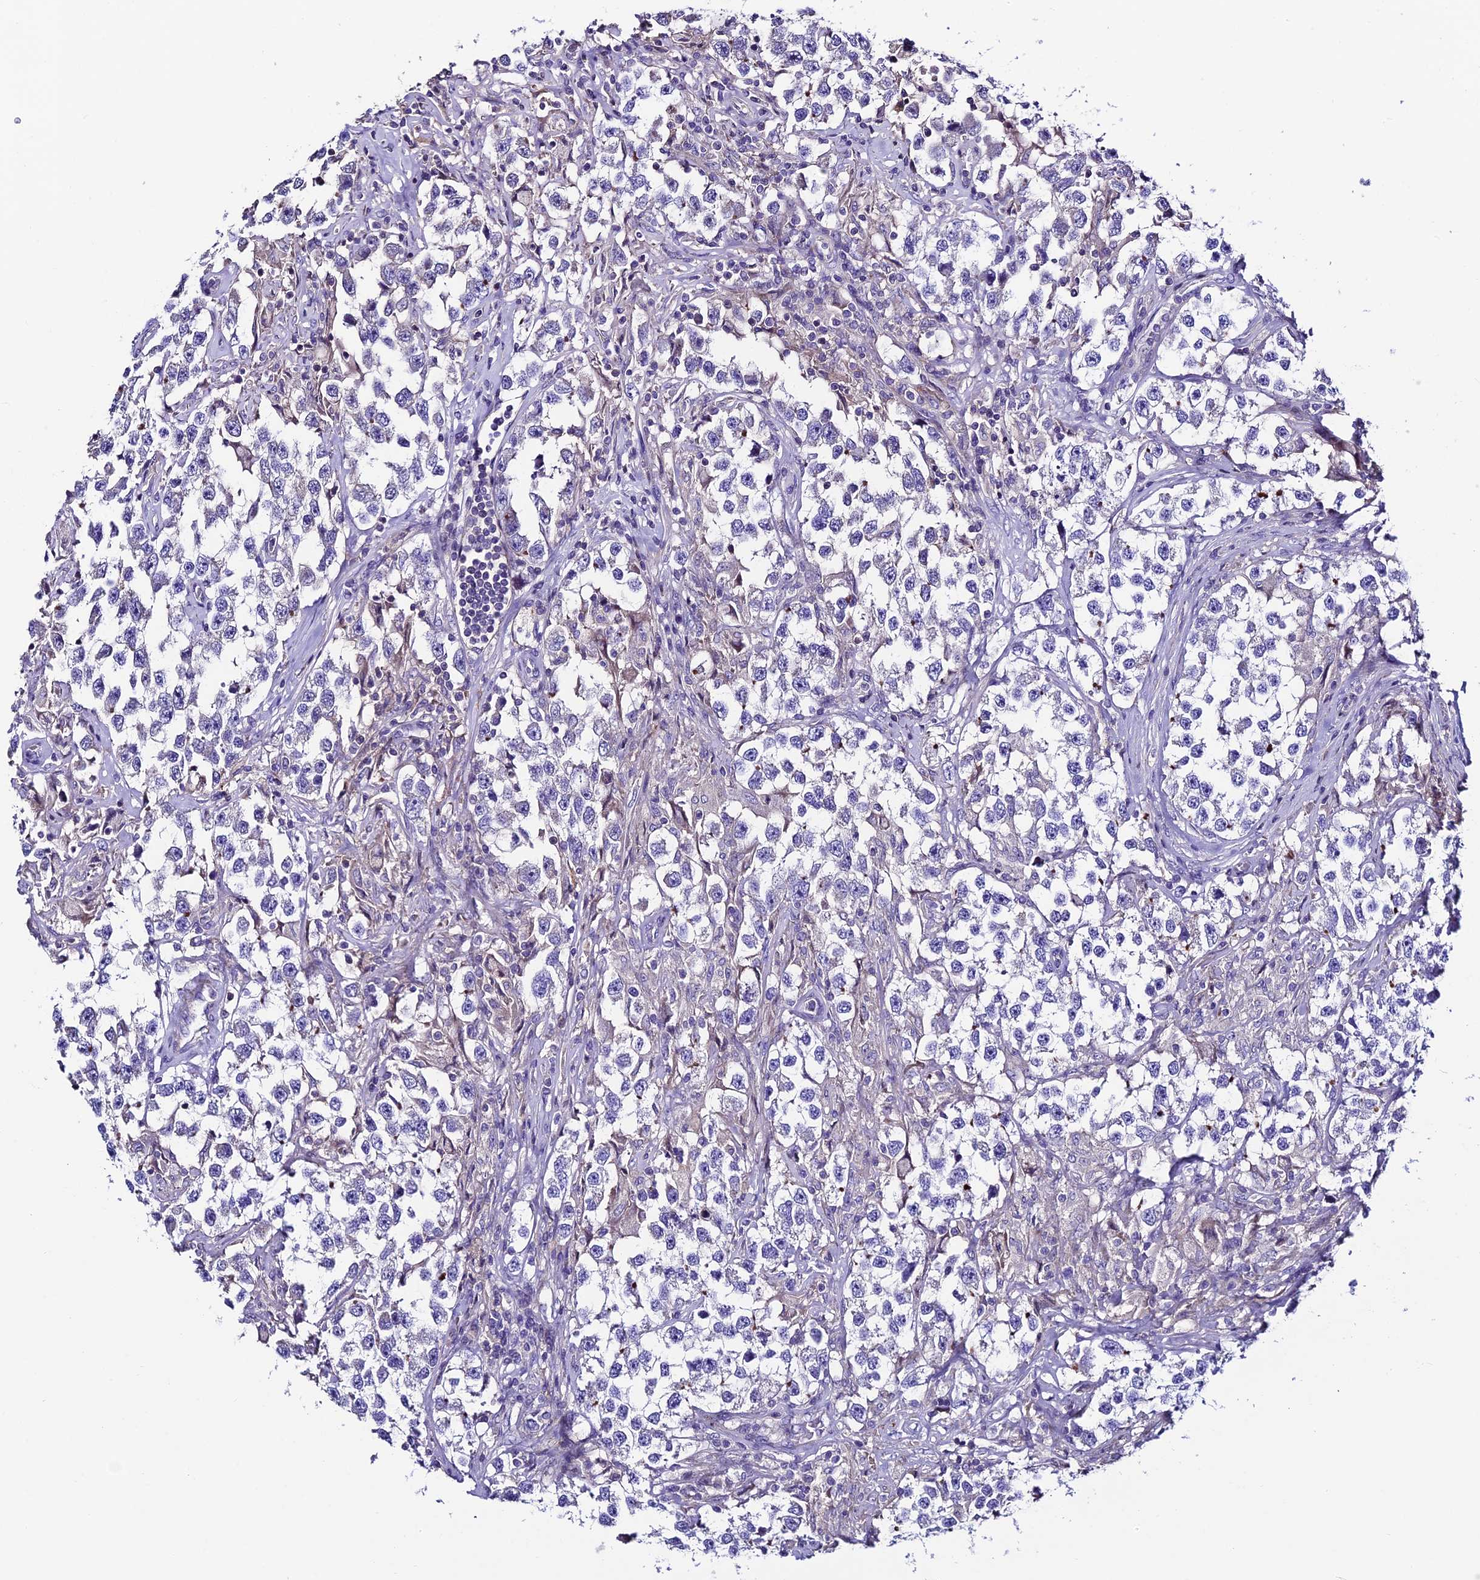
{"staining": {"intensity": "negative", "quantity": "none", "location": "none"}, "tissue": "testis cancer", "cell_type": "Tumor cells", "image_type": "cancer", "snomed": [{"axis": "morphology", "description": "Seminoma, NOS"}, {"axis": "topography", "description": "Testis"}], "caption": "Immunohistochemistry (IHC) photomicrograph of neoplastic tissue: human testis cancer stained with DAB (3,3'-diaminobenzidine) reveals no significant protein staining in tumor cells.", "gene": "FAM178B", "patient": {"sex": "male", "age": 46}}